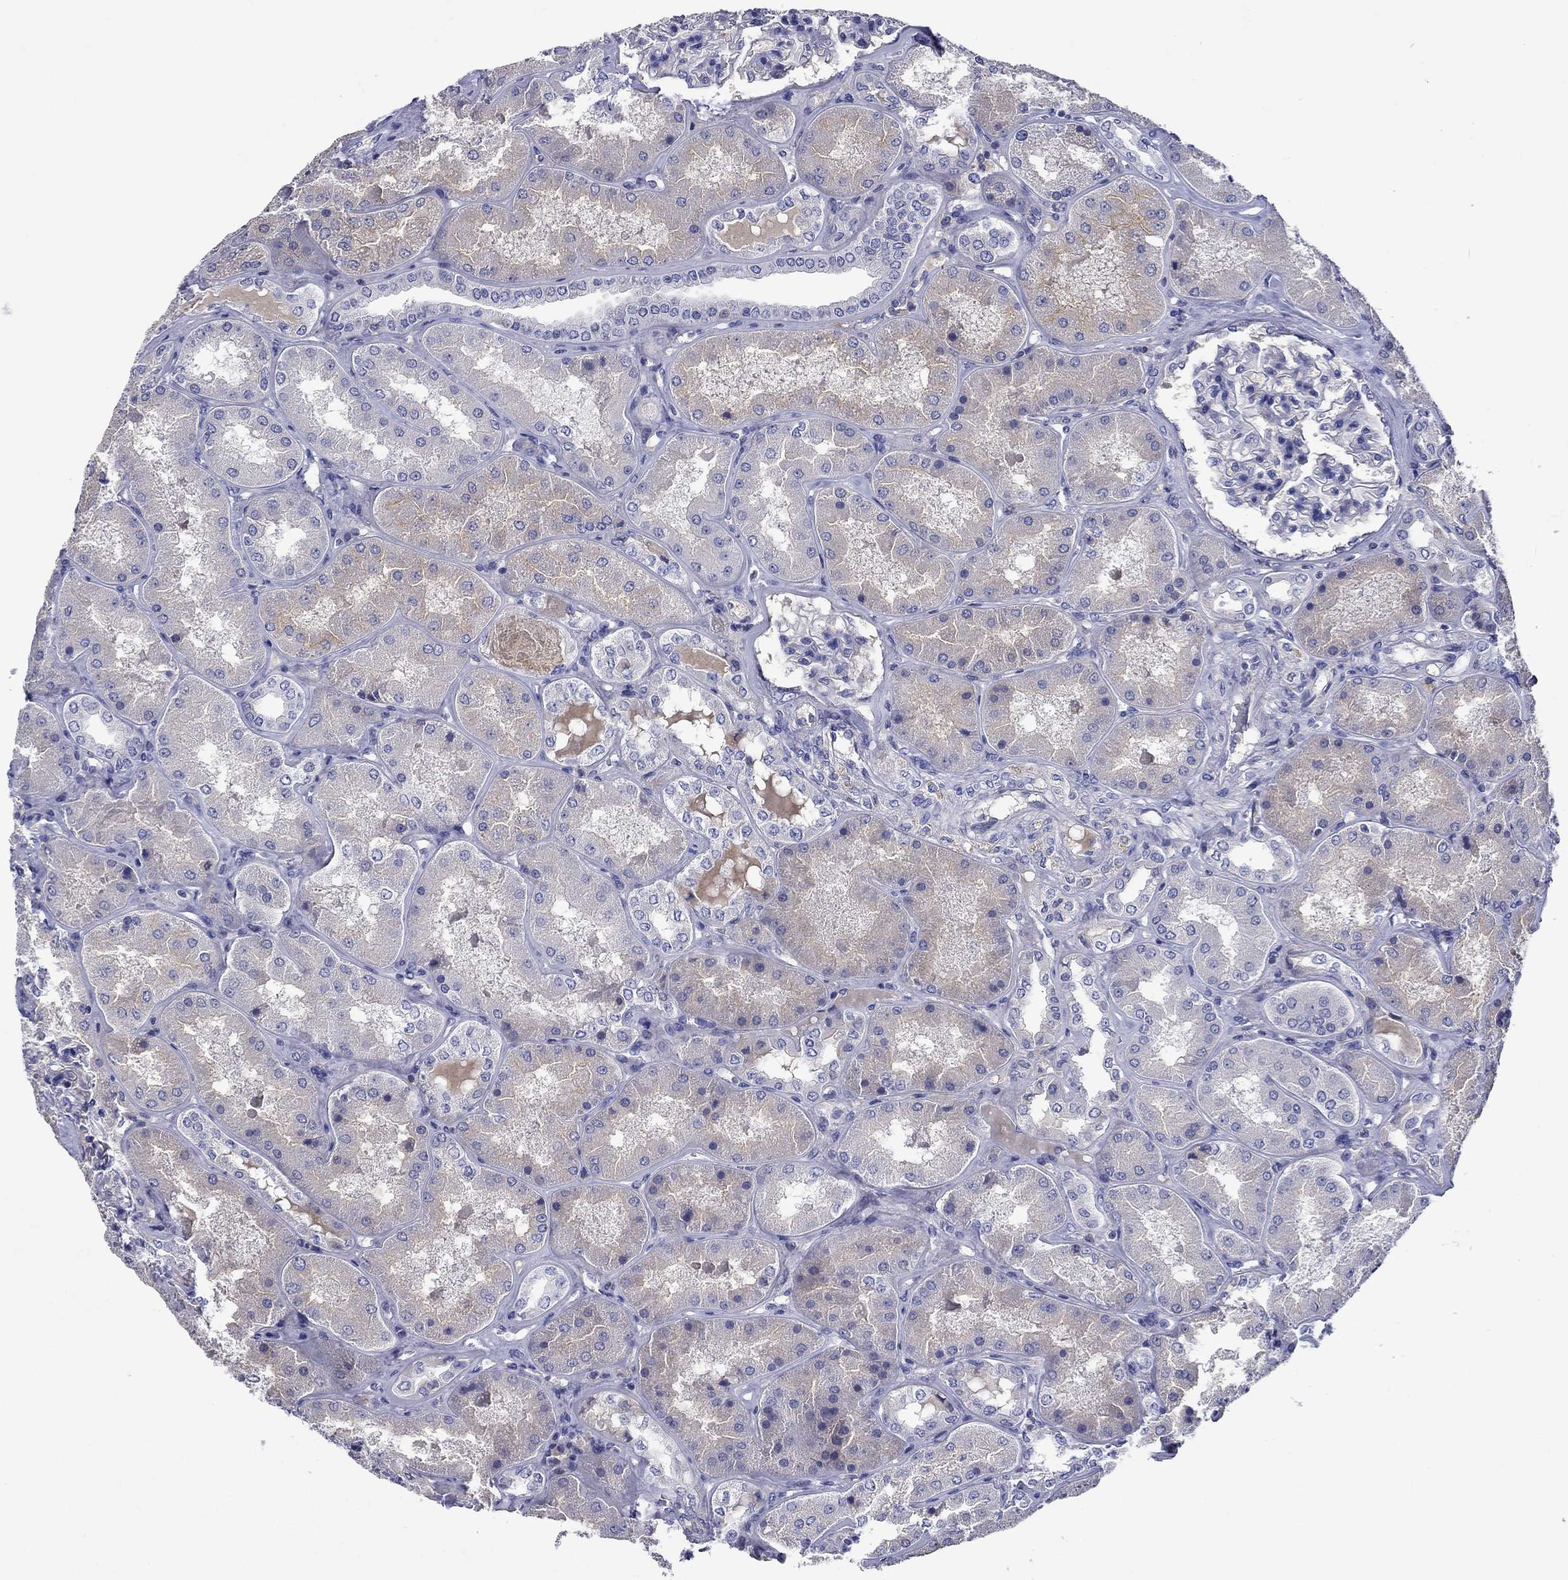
{"staining": {"intensity": "negative", "quantity": "none", "location": "none"}, "tissue": "kidney", "cell_type": "Cells in glomeruli", "image_type": "normal", "snomed": [{"axis": "morphology", "description": "Normal tissue, NOS"}, {"axis": "topography", "description": "Kidney"}], "caption": "Immunohistochemistry micrograph of normal kidney: kidney stained with DAB (3,3'-diaminobenzidine) reveals no significant protein staining in cells in glomeruli. (DAB (3,3'-diaminobenzidine) IHC, high magnification).", "gene": "CNDP1", "patient": {"sex": "female", "age": 56}}